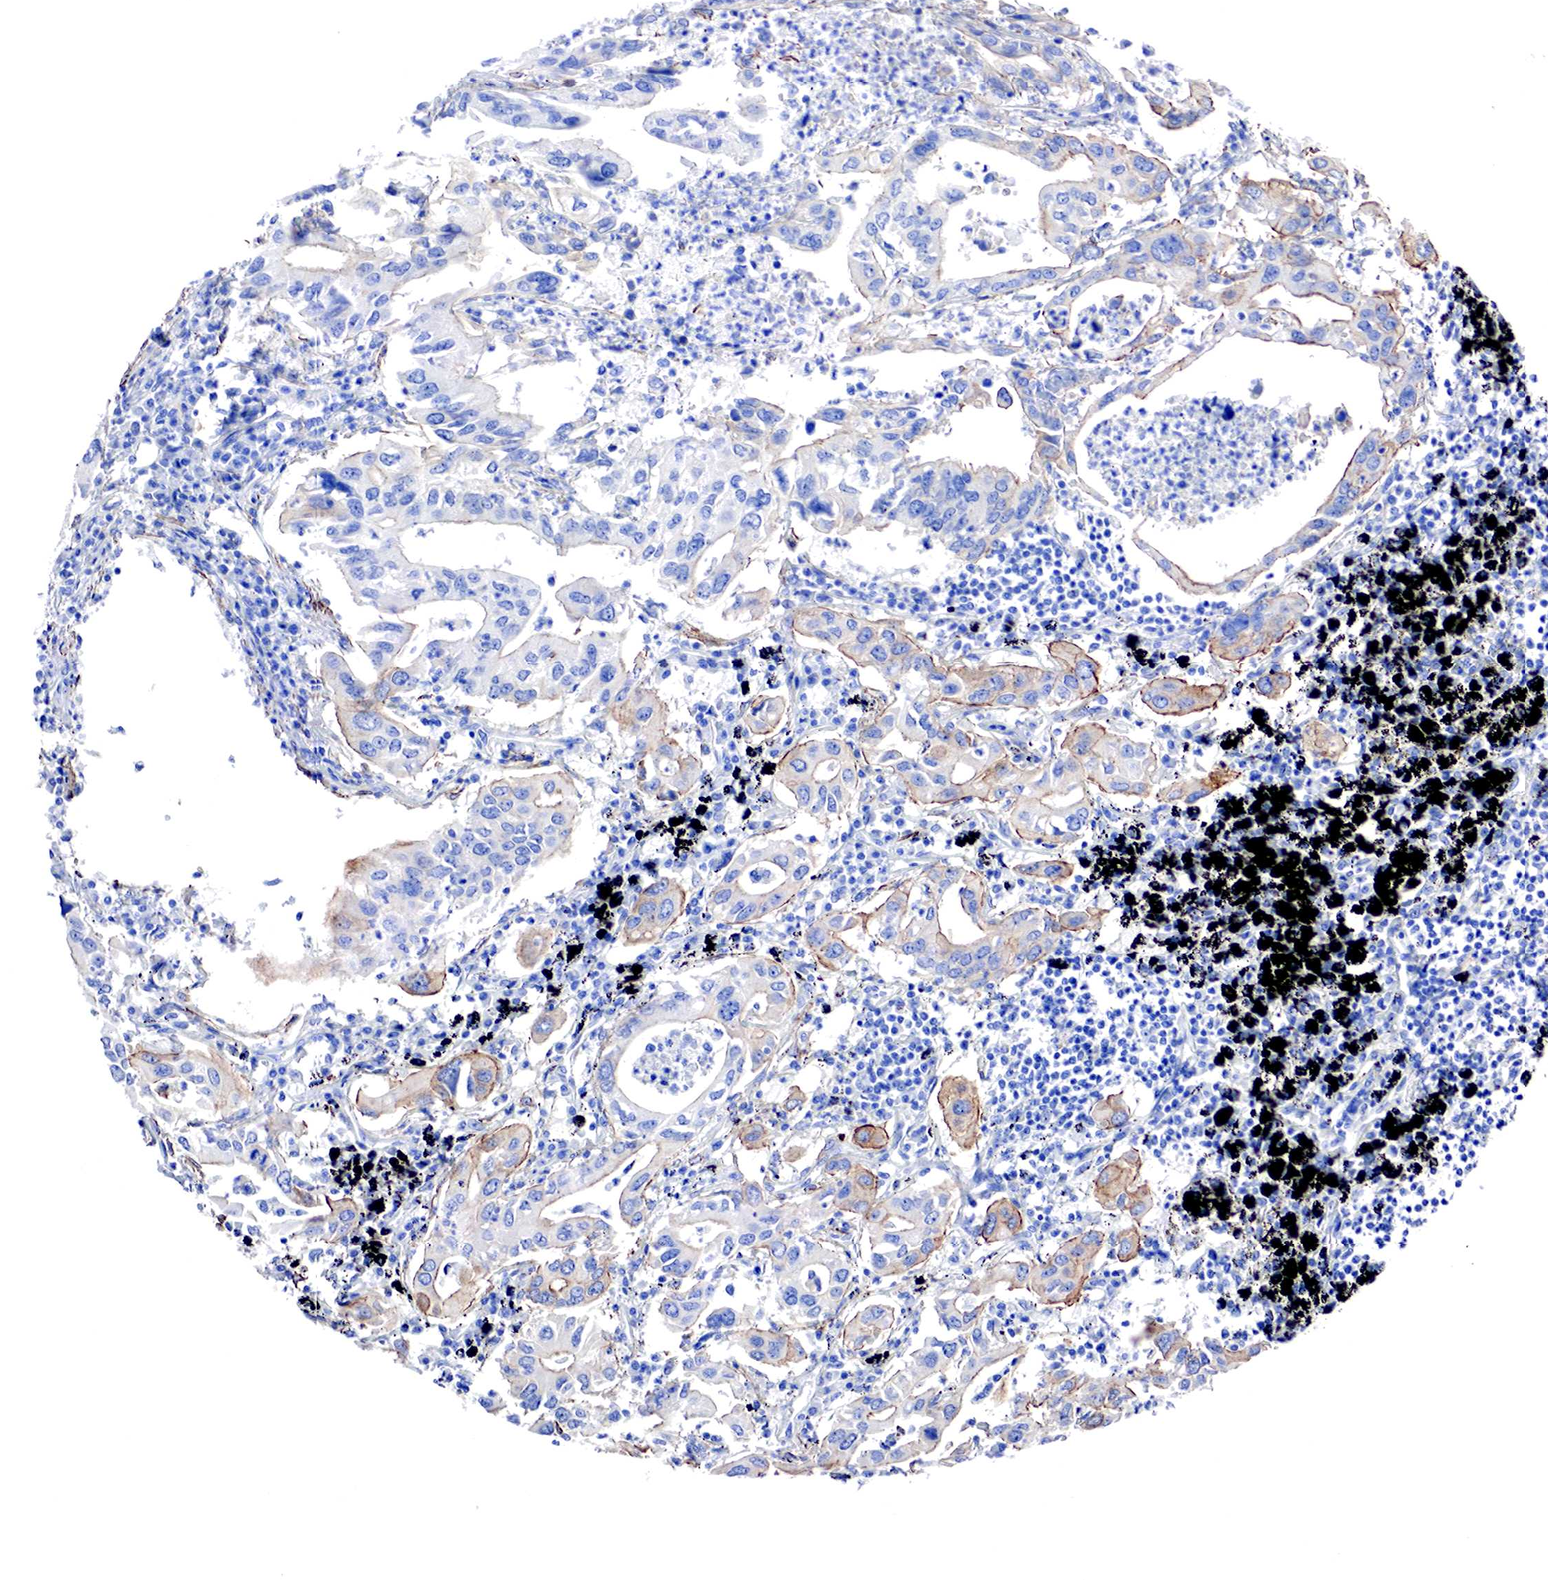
{"staining": {"intensity": "negative", "quantity": "none", "location": "none"}, "tissue": "lung cancer", "cell_type": "Tumor cells", "image_type": "cancer", "snomed": [{"axis": "morphology", "description": "Adenocarcinoma, NOS"}, {"axis": "topography", "description": "Lung"}], "caption": "Lung cancer was stained to show a protein in brown. There is no significant positivity in tumor cells.", "gene": "TPM1", "patient": {"sex": "male", "age": 48}}